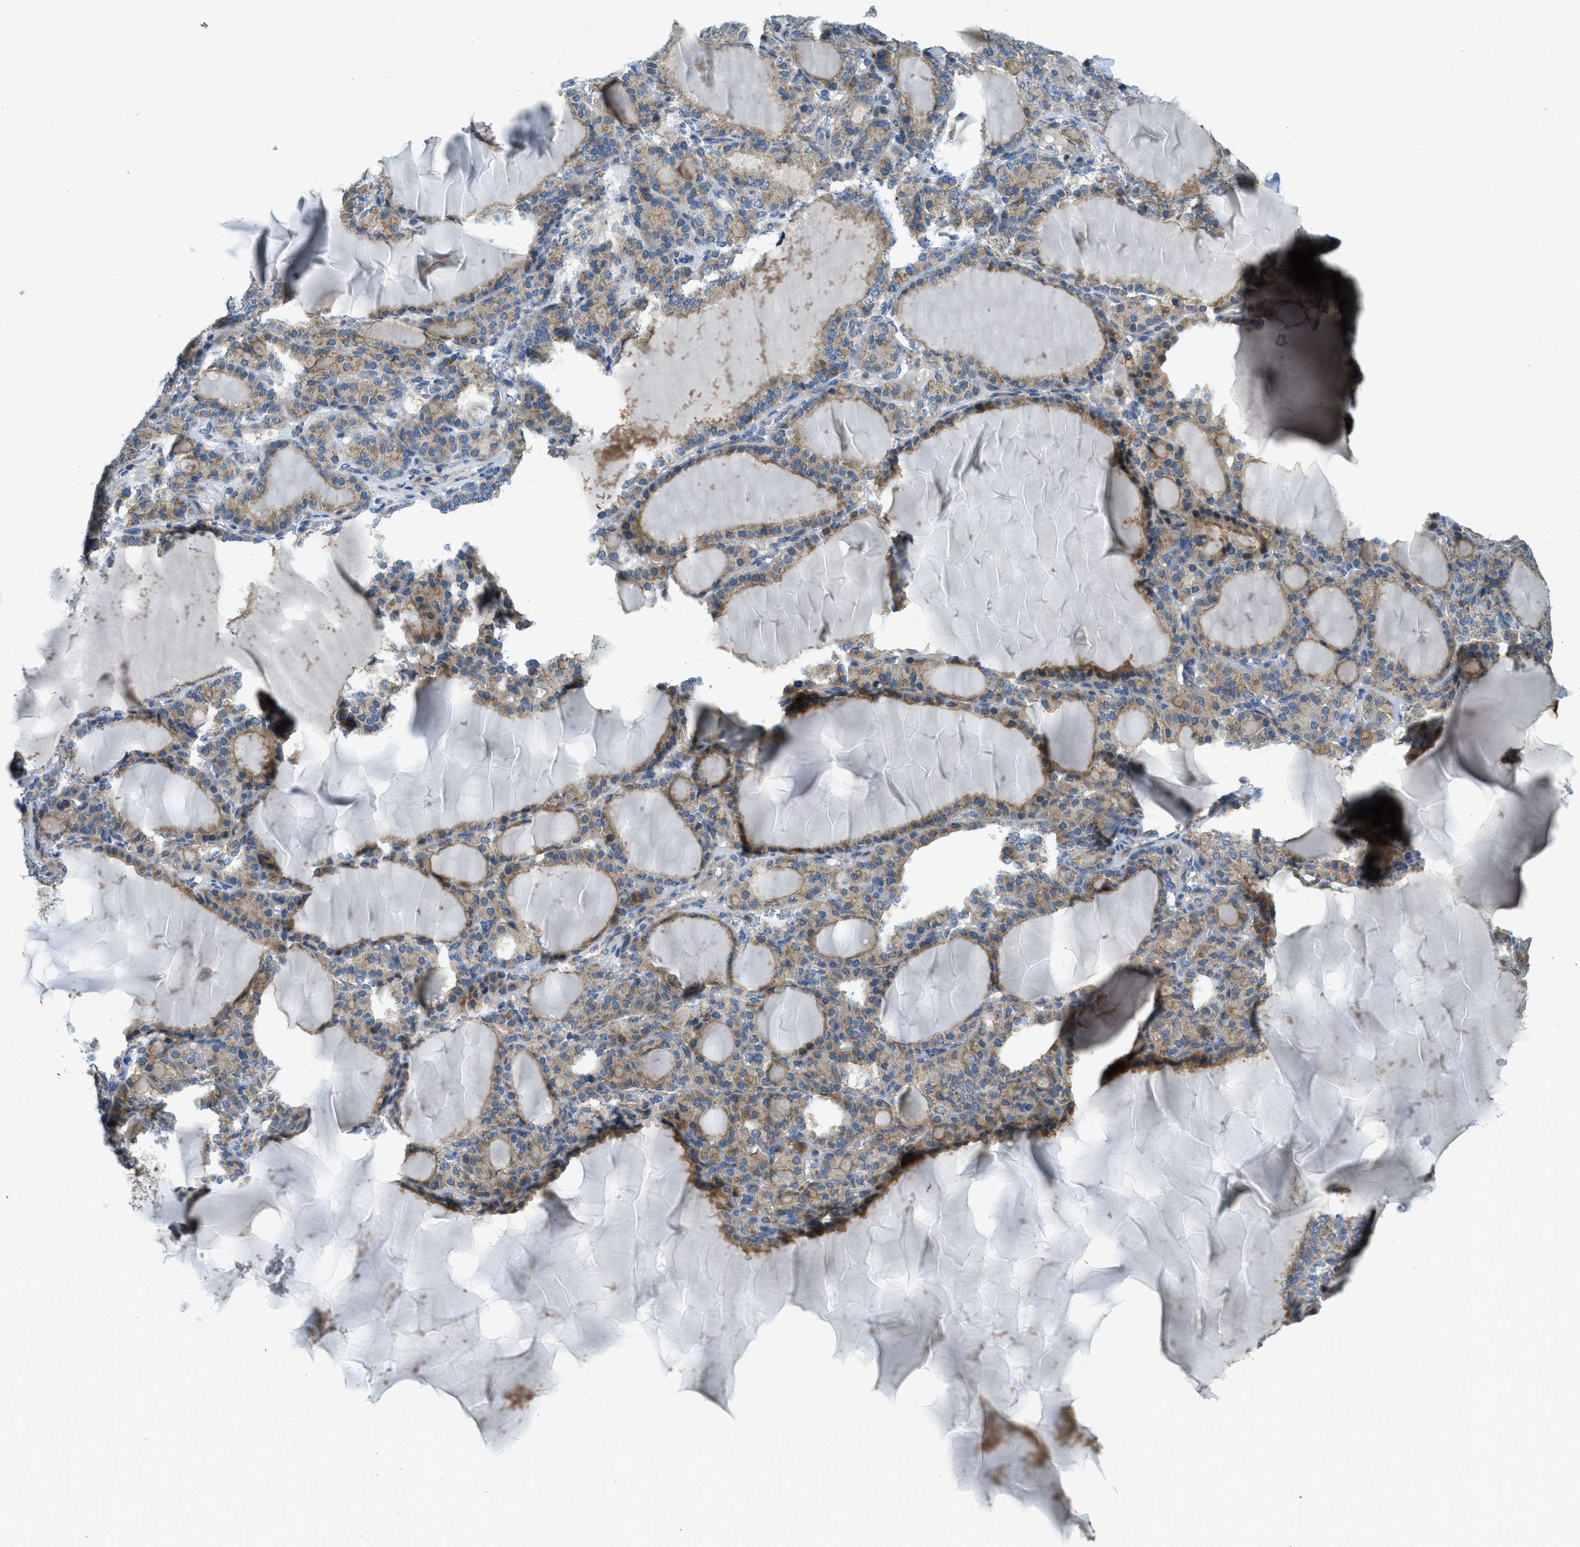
{"staining": {"intensity": "moderate", "quantity": ">75%", "location": "cytoplasmic/membranous"}, "tissue": "thyroid gland", "cell_type": "Glandular cells", "image_type": "normal", "snomed": [{"axis": "morphology", "description": "Normal tissue, NOS"}, {"axis": "topography", "description": "Thyroid gland"}], "caption": "Immunohistochemistry of normal thyroid gland exhibits medium levels of moderate cytoplasmic/membranous positivity in about >75% of glandular cells.", "gene": "RFFL", "patient": {"sex": "female", "age": 28}}